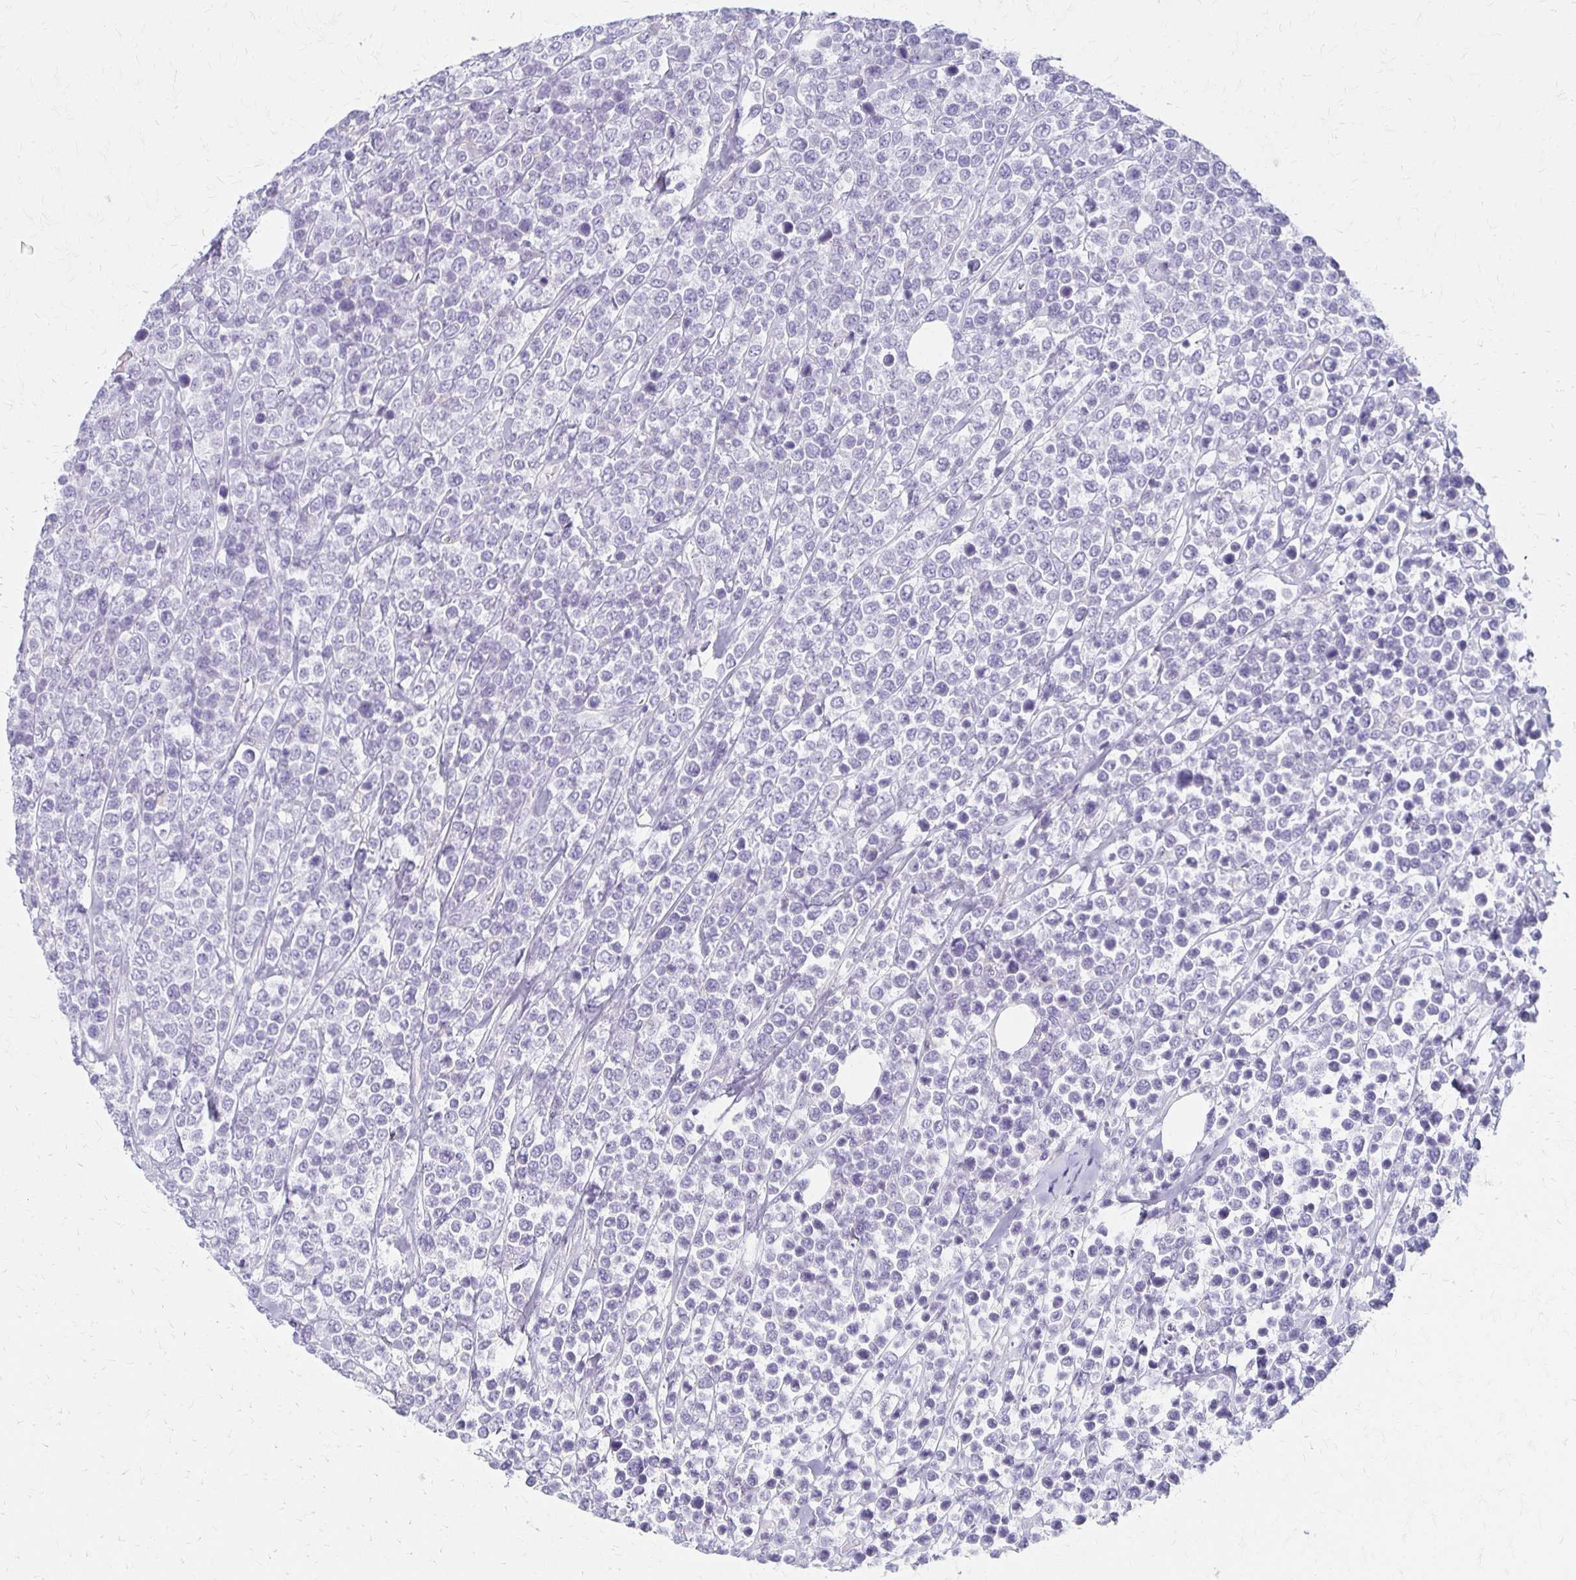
{"staining": {"intensity": "negative", "quantity": "none", "location": "none"}, "tissue": "lymphoma", "cell_type": "Tumor cells", "image_type": "cancer", "snomed": [{"axis": "morphology", "description": "Malignant lymphoma, non-Hodgkin's type, High grade"}, {"axis": "topography", "description": "Soft tissue"}], "caption": "This is a photomicrograph of IHC staining of high-grade malignant lymphoma, non-Hodgkin's type, which shows no expression in tumor cells. (DAB immunohistochemistry, high magnification).", "gene": "IVL", "patient": {"sex": "female", "age": 56}}